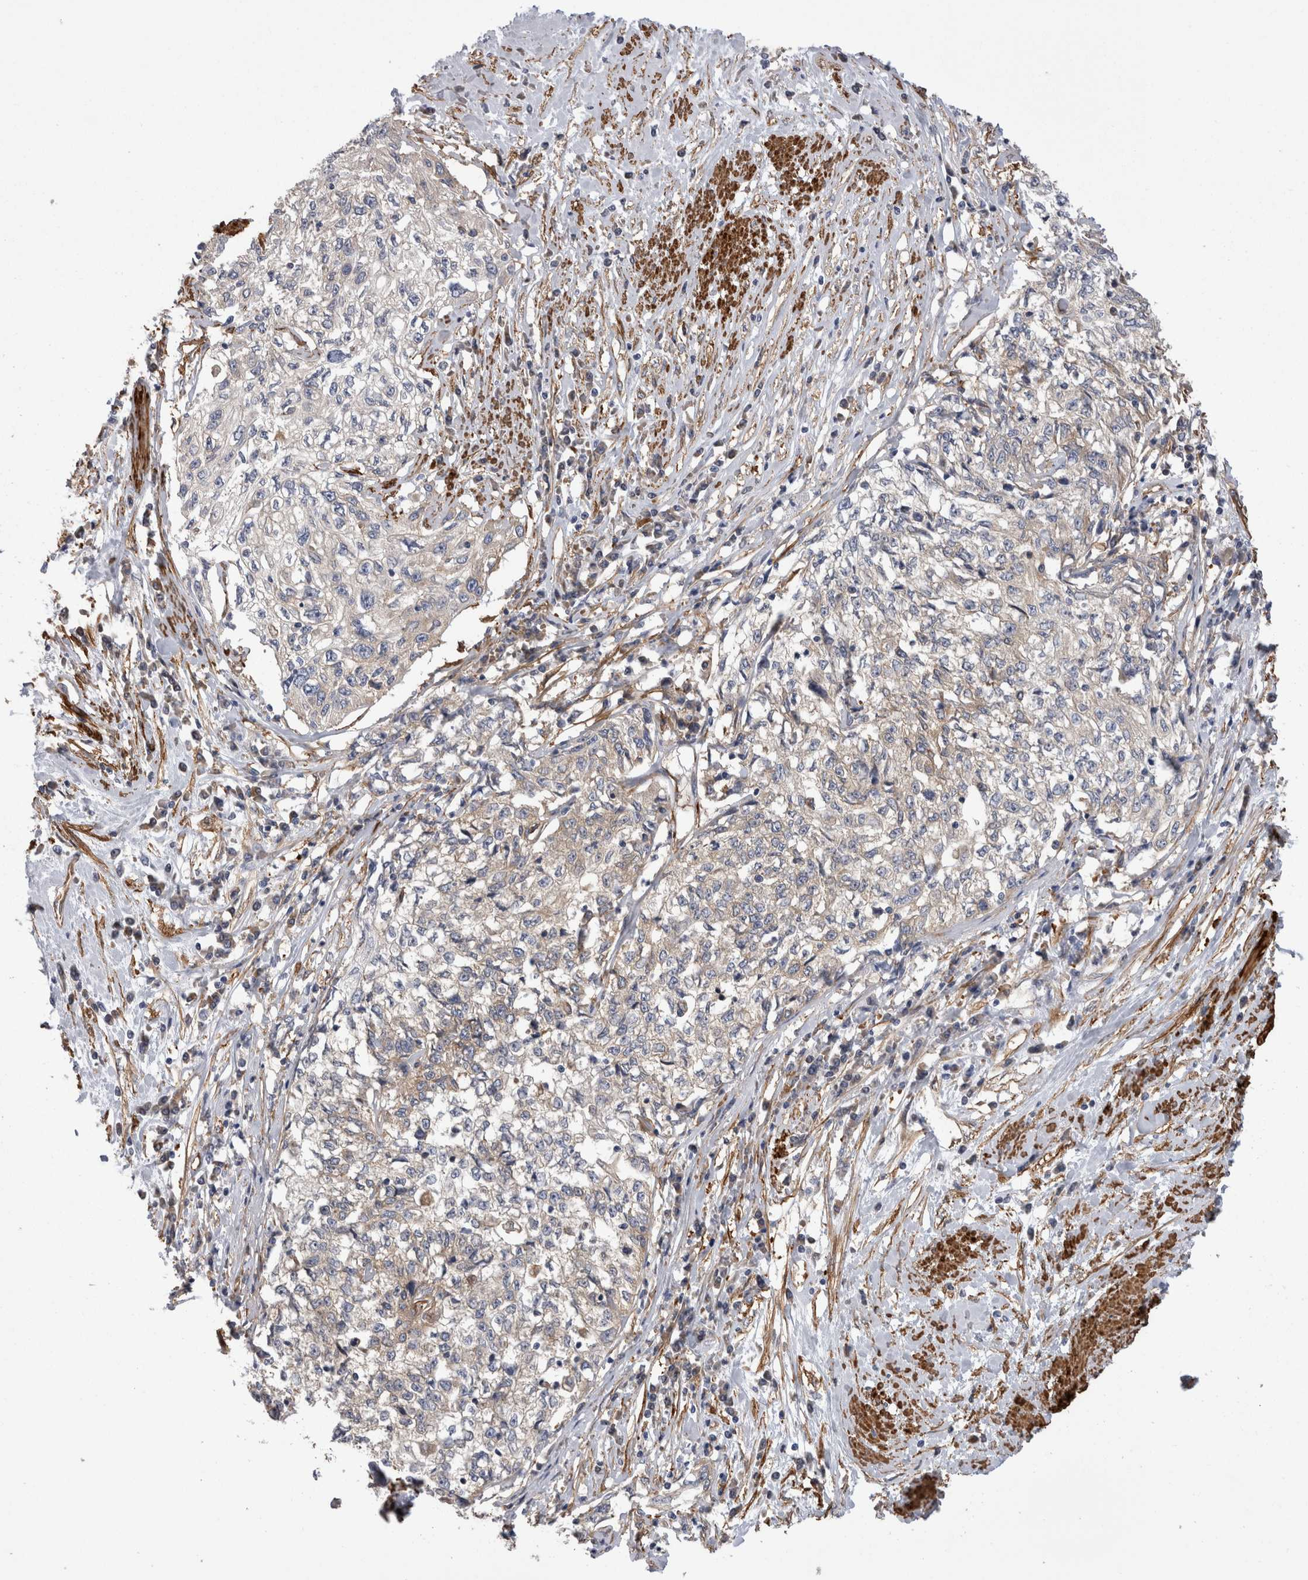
{"staining": {"intensity": "negative", "quantity": "none", "location": "none"}, "tissue": "cervical cancer", "cell_type": "Tumor cells", "image_type": "cancer", "snomed": [{"axis": "morphology", "description": "Squamous cell carcinoma, NOS"}, {"axis": "topography", "description": "Cervix"}], "caption": "A histopathology image of cervical cancer stained for a protein demonstrates no brown staining in tumor cells. (DAB (3,3'-diaminobenzidine) immunohistochemistry, high magnification).", "gene": "EPRS1", "patient": {"sex": "female", "age": 57}}